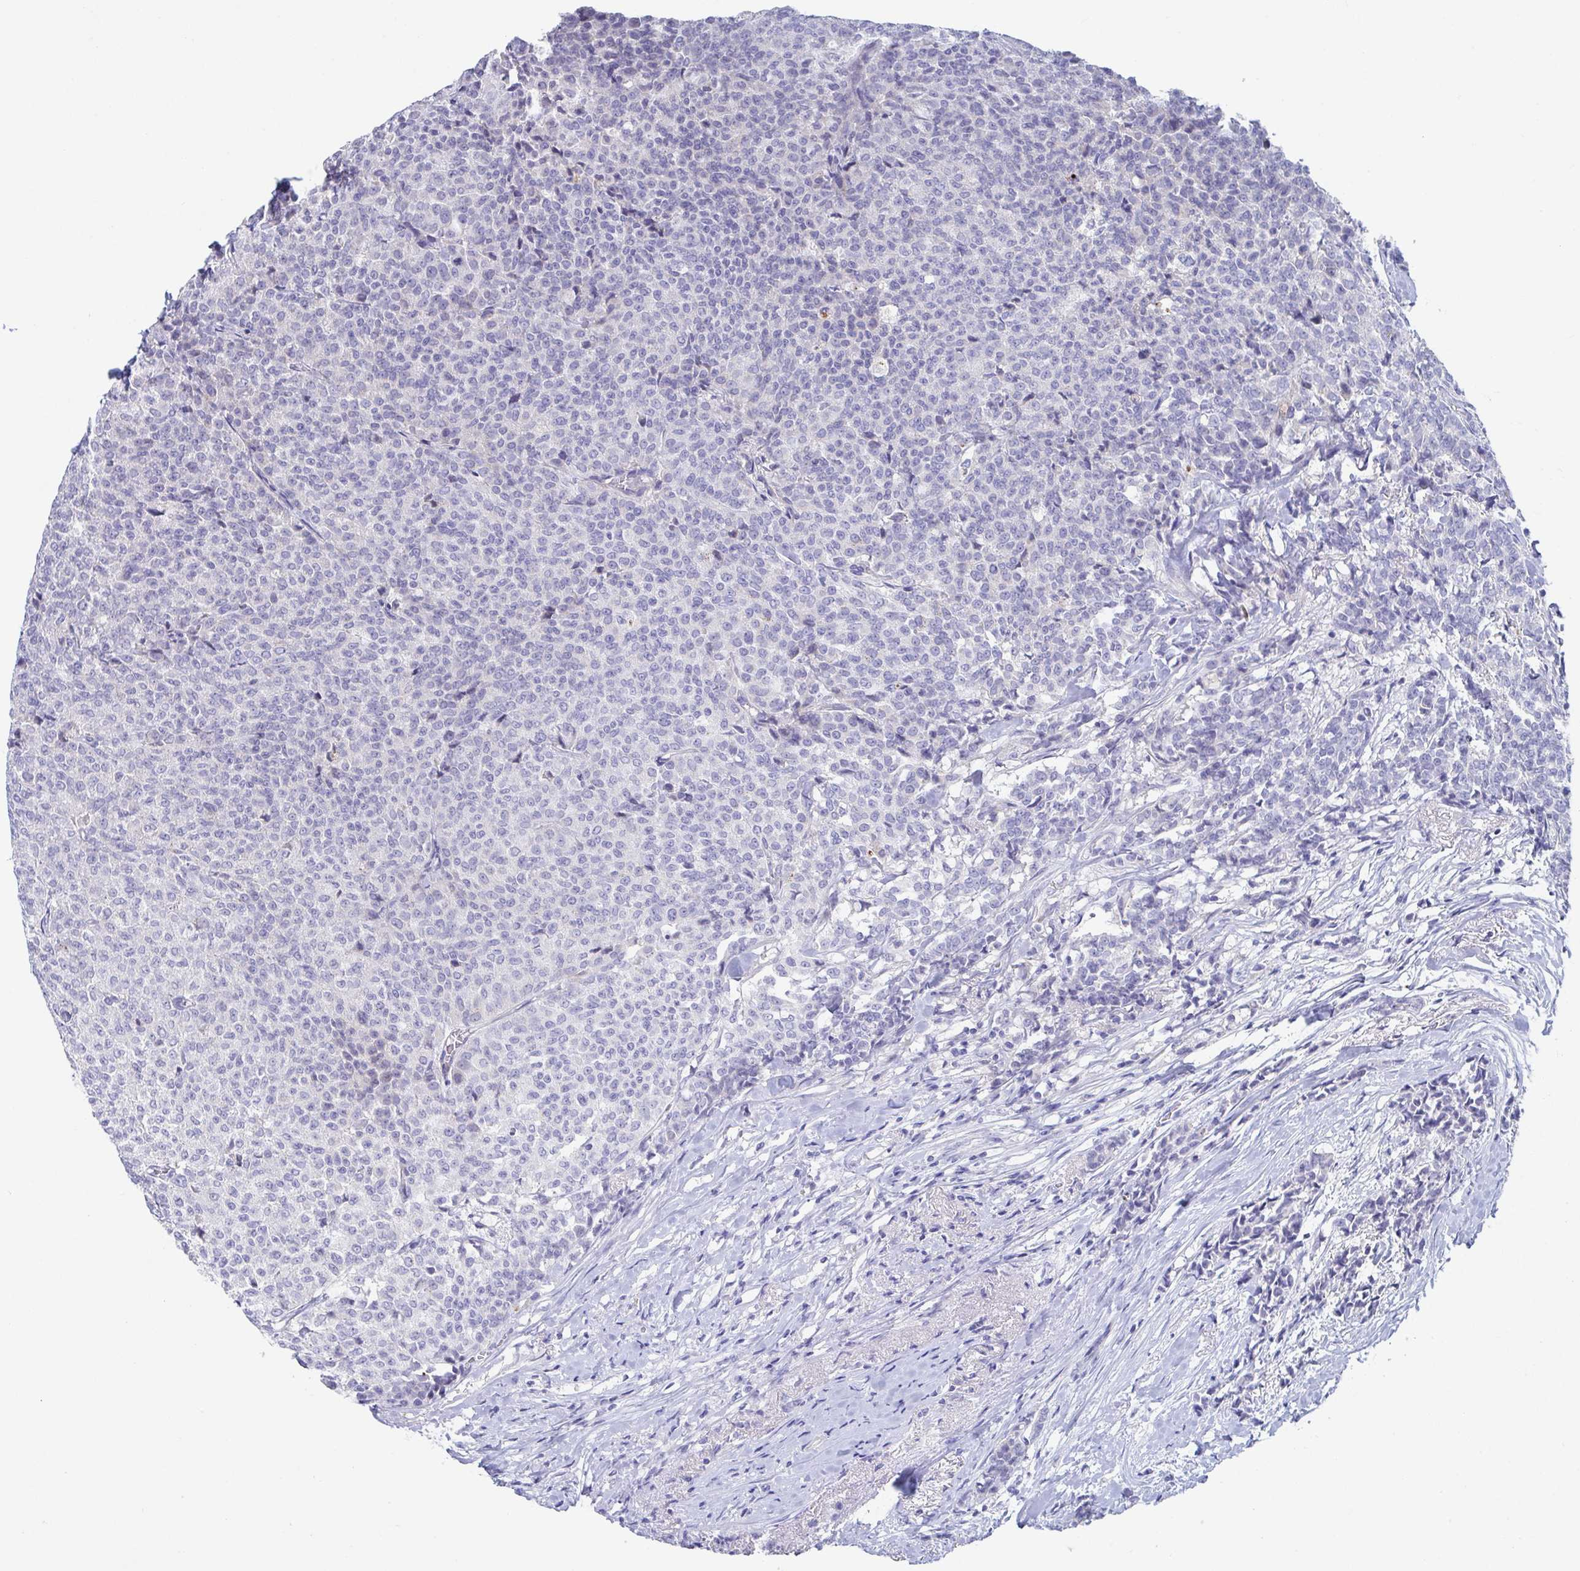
{"staining": {"intensity": "negative", "quantity": "none", "location": "none"}, "tissue": "breast cancer", "cell_type": "Tumor cells", "image_type": "cancer", "snomed": [{"axis": "morphology", "description": "Duct carcinoma"}, {"axis": "topography", "description": "Breast"}], "caption": "Tumor cells are negative for protein expression in human breast cancer (intraductal carcinoma).", "gene": "ZNF561", "patient": {"sex": "female", "age": 91}}